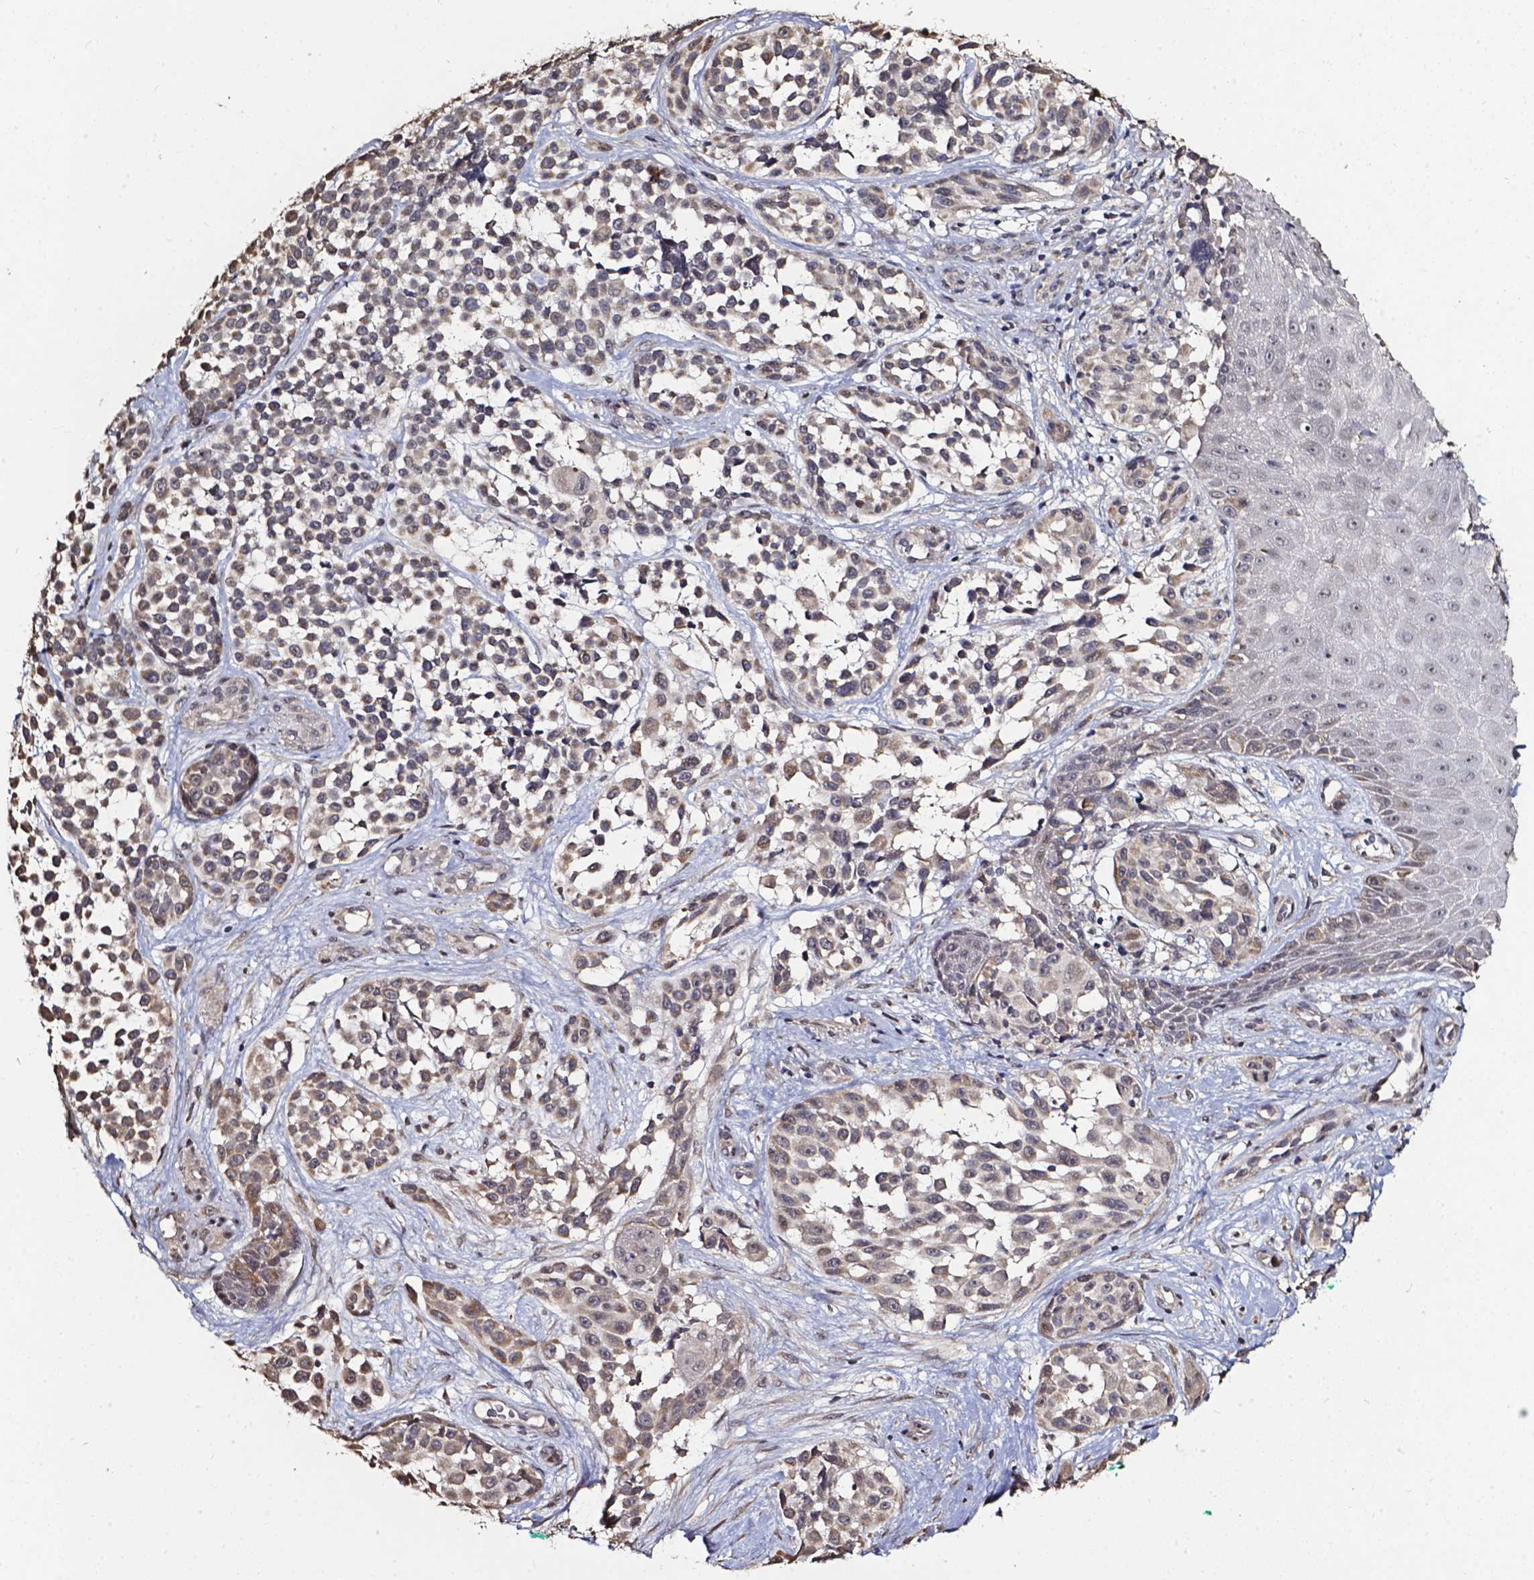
{"staining": {"intensity": "weak", "quantity": "25%-75%", "location": "cytoplasmic/membranous"}, "tissue": "melanoma", "cell_type": "Tumor cells", "image_type": "cancer", "snomed": [{"axis": "morphology", "description": "Malignant melanoma, NOS"}, {"axis": "topography", "description": "Skin"}], "caption": "Tumor cells demonstrate low levels of weak cytoplasmic/membranous expression in about 25%-75% of cells in human malignant melanoma.", "gene": "GLRA2", "patient": {"sex": "female", "age": 88}}